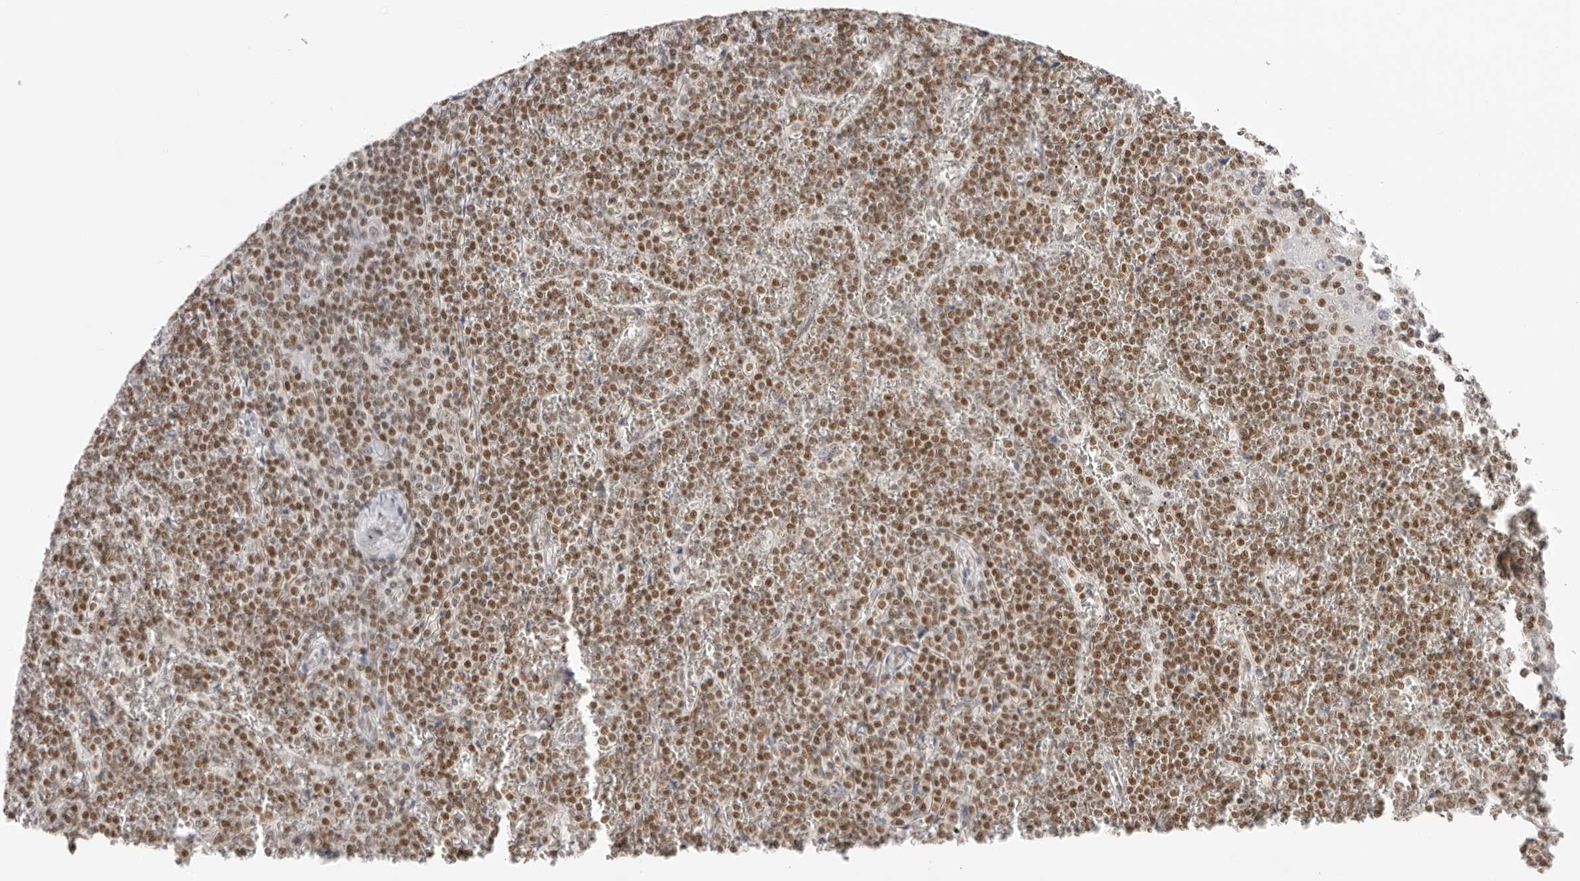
{"staining": {"intensity": "moderate", "quantity": ">75%", "location": "nuclear"}, "tissue": "lymphoma", "cell_type": "Tumor cells", "image_type": "cancer", "snomed": [{"axis": "morphology", "description": "Malignant lymphoma, non-Hodgkin's type, Low grade"}, {"axis": "topography", "description": "Spleen"}], "caption": "This is a photomicrograph of immunohistochemistry (IHC) staining of lymphoma, which shows moderate positivity in the nuclear of tumor cells.", "gene": "RPA2", "patient": {"sex": "female", "age": 19}}